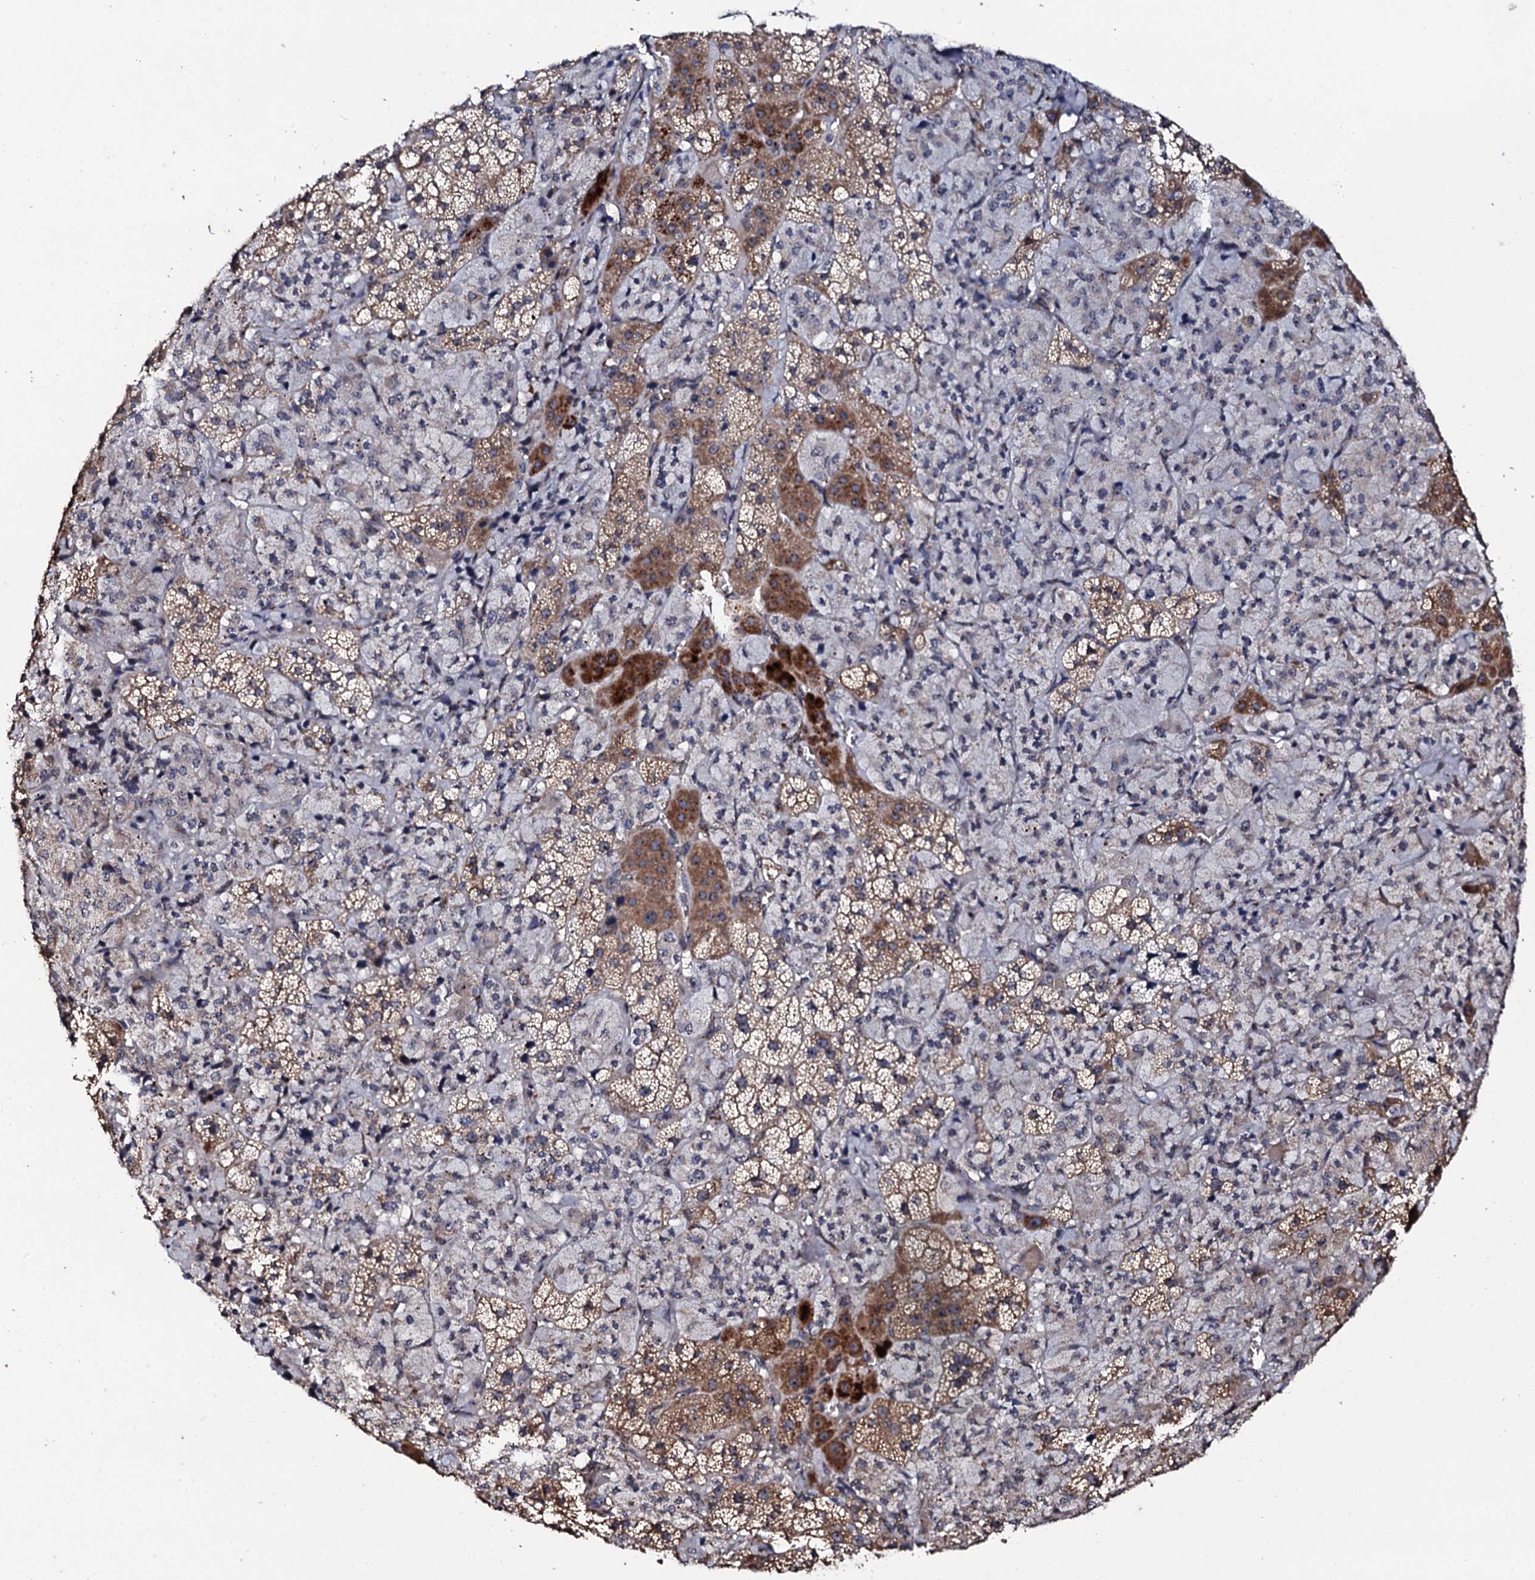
{"staining": {"intensity": "strong", "quantity": "<25%", "location": "cytoplasmic/membranous"}, "tissue": "adrenal gland", "cell_type": "Glandular cells", "image_type": "normal", "snomed": [{"axis": "morphology", "description": "Normal tissue, NOS"}, {"axis": "topography", "description": "Adrenal gland"}], "caption": "Immunohistochemistry (DAB) staining of benign human adrenal gland exhibits strong cytoplasmic/membranous protein expression in approximately <25% of glandular cells.", "gene": "FAM111A", "patient": {"sex": "female", "age": 44}}